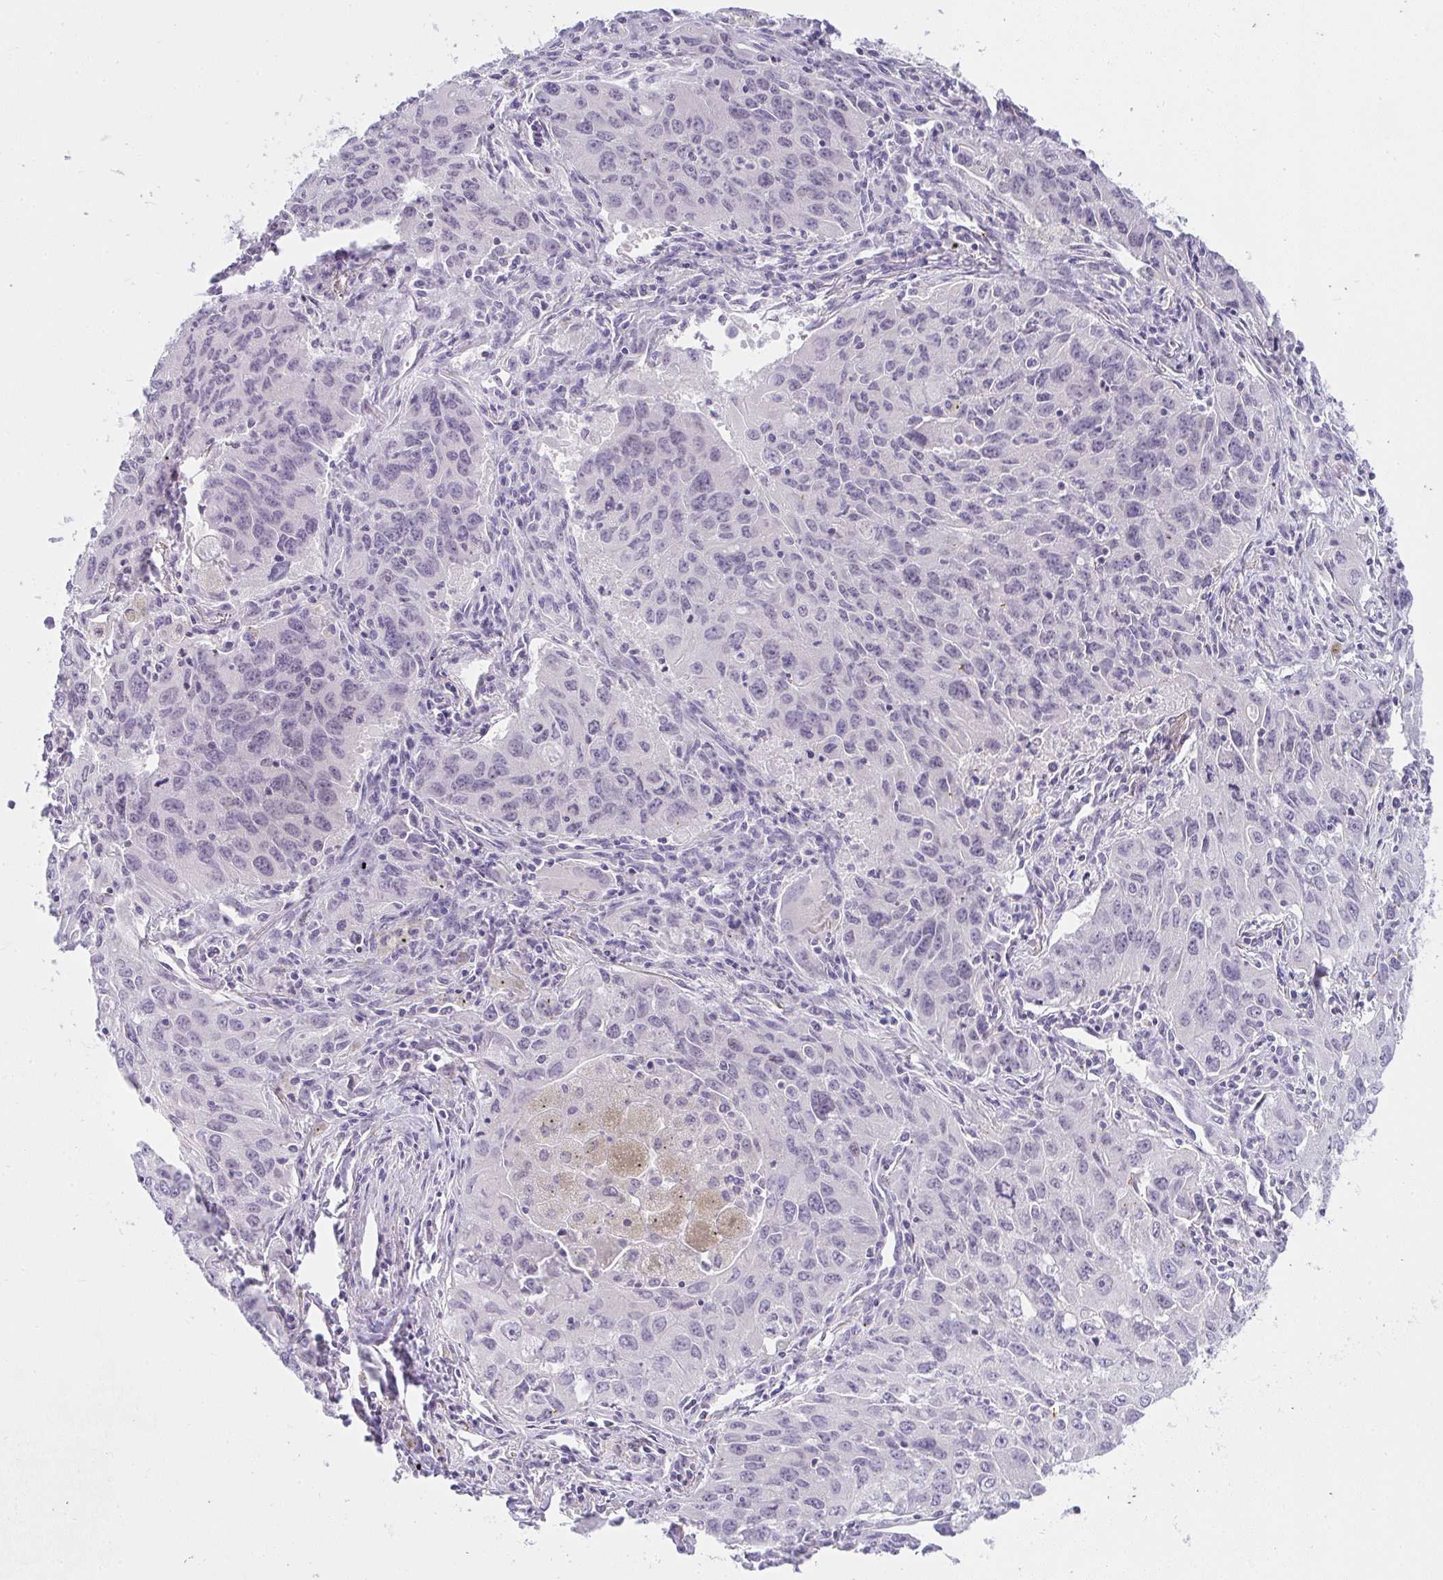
{"staining": {"intensity": "negative", "quantity": "none", "location": "none"}, "tissue": "lung cancer", "cell_type": "Tumor cells", "image_type": "cancer", "snomed": [{"axis": "morphology", "description": "Adenocarcinoma, NOS"}, {"axis": "morphology", "description": "Adenocarcinoma, metastatic, NOS"}, {"axis": "topography", "description": "Lymph node"}, {"axis": "topography", "description": "Lung"}], "caption": "Immunohistochemistry image of metastatic adenocarcinoma (lung) stained for a protein (brown), which reveals no staining in tumor cells.", "gene": "CACNA1S", "patient": {"sex": "female", "age": 42}}